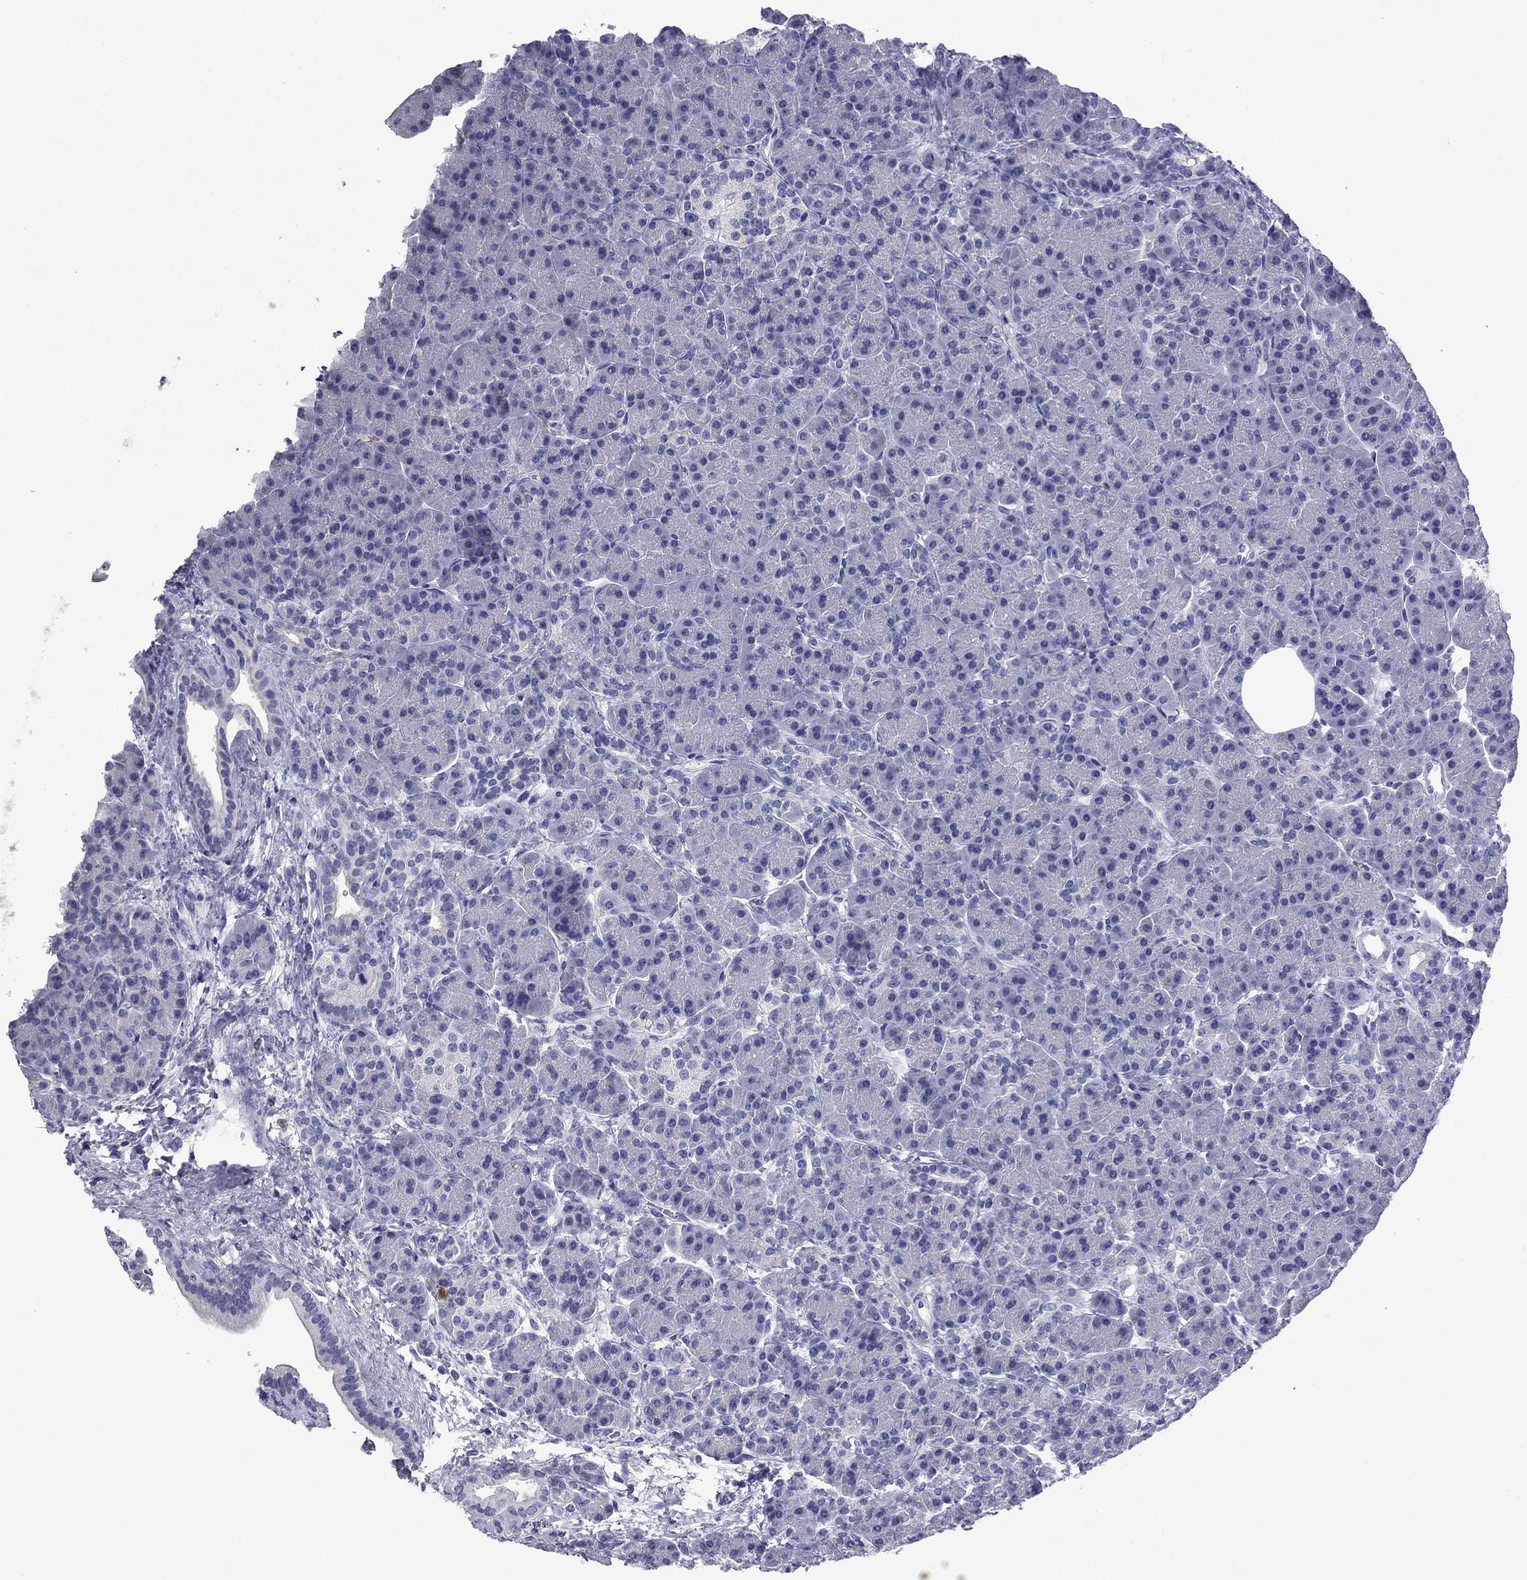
{"staining": {"intensity": "negative", "quantity": "none", "location": "none"}, "tissue": "pancreas", "cell_type": "Exocrine glandular cells", "image_type": "normal", "snomed": [{"axis": "morphology", "description": "Normal tissue, NOS"}, {"axis": "topography", "description": "Pancreas"}], "caption": "This is an immunohistochemistry micrograph of normal pancreas. There is no expression in exocrine glandular cells.", "gene": "CFAP119", "patient": {"sex": "female", "age": 63}}